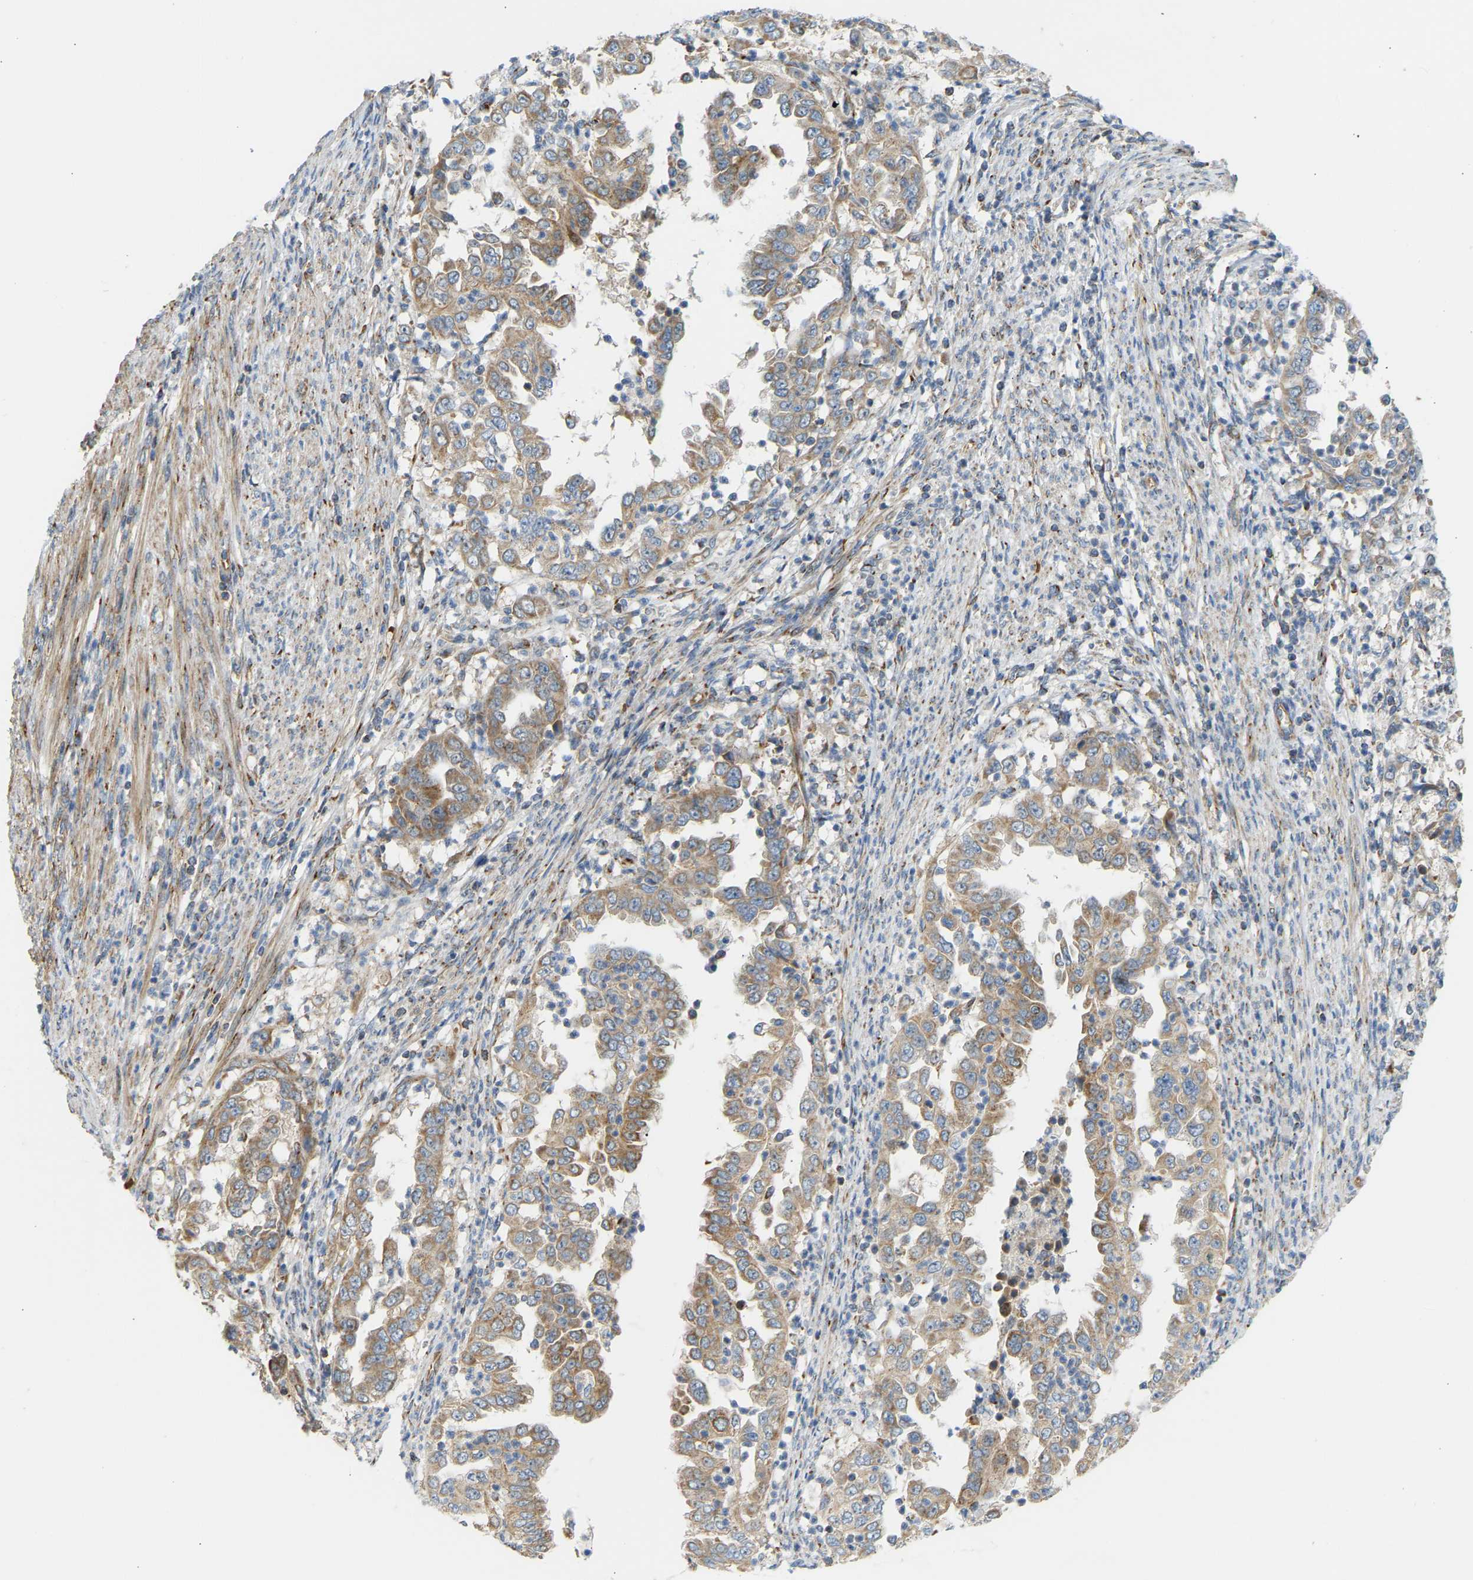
{"staining": {"intensity": "weak", "quantity": ">75%", "location": "cytoplasmic/membranous"}, "tissue": "endometrial cancer", "cell_type": "Tumor cells", "image_type": "cancer", "snomed": [{"axis": "morphology", "description": "Adenocarcinoma, NOS"}, {"axis": "topography", "description": "Endometrium"}], "caption": "Immunohistochemical staining of human endometrial cancer (adenocarcinoma) reveals low levels of weak cytoplasmic/membranous expression in approximately >75% of tumor cells.", "gene": "YIPF2", "patient": {"sex": "female", "age": 85}}